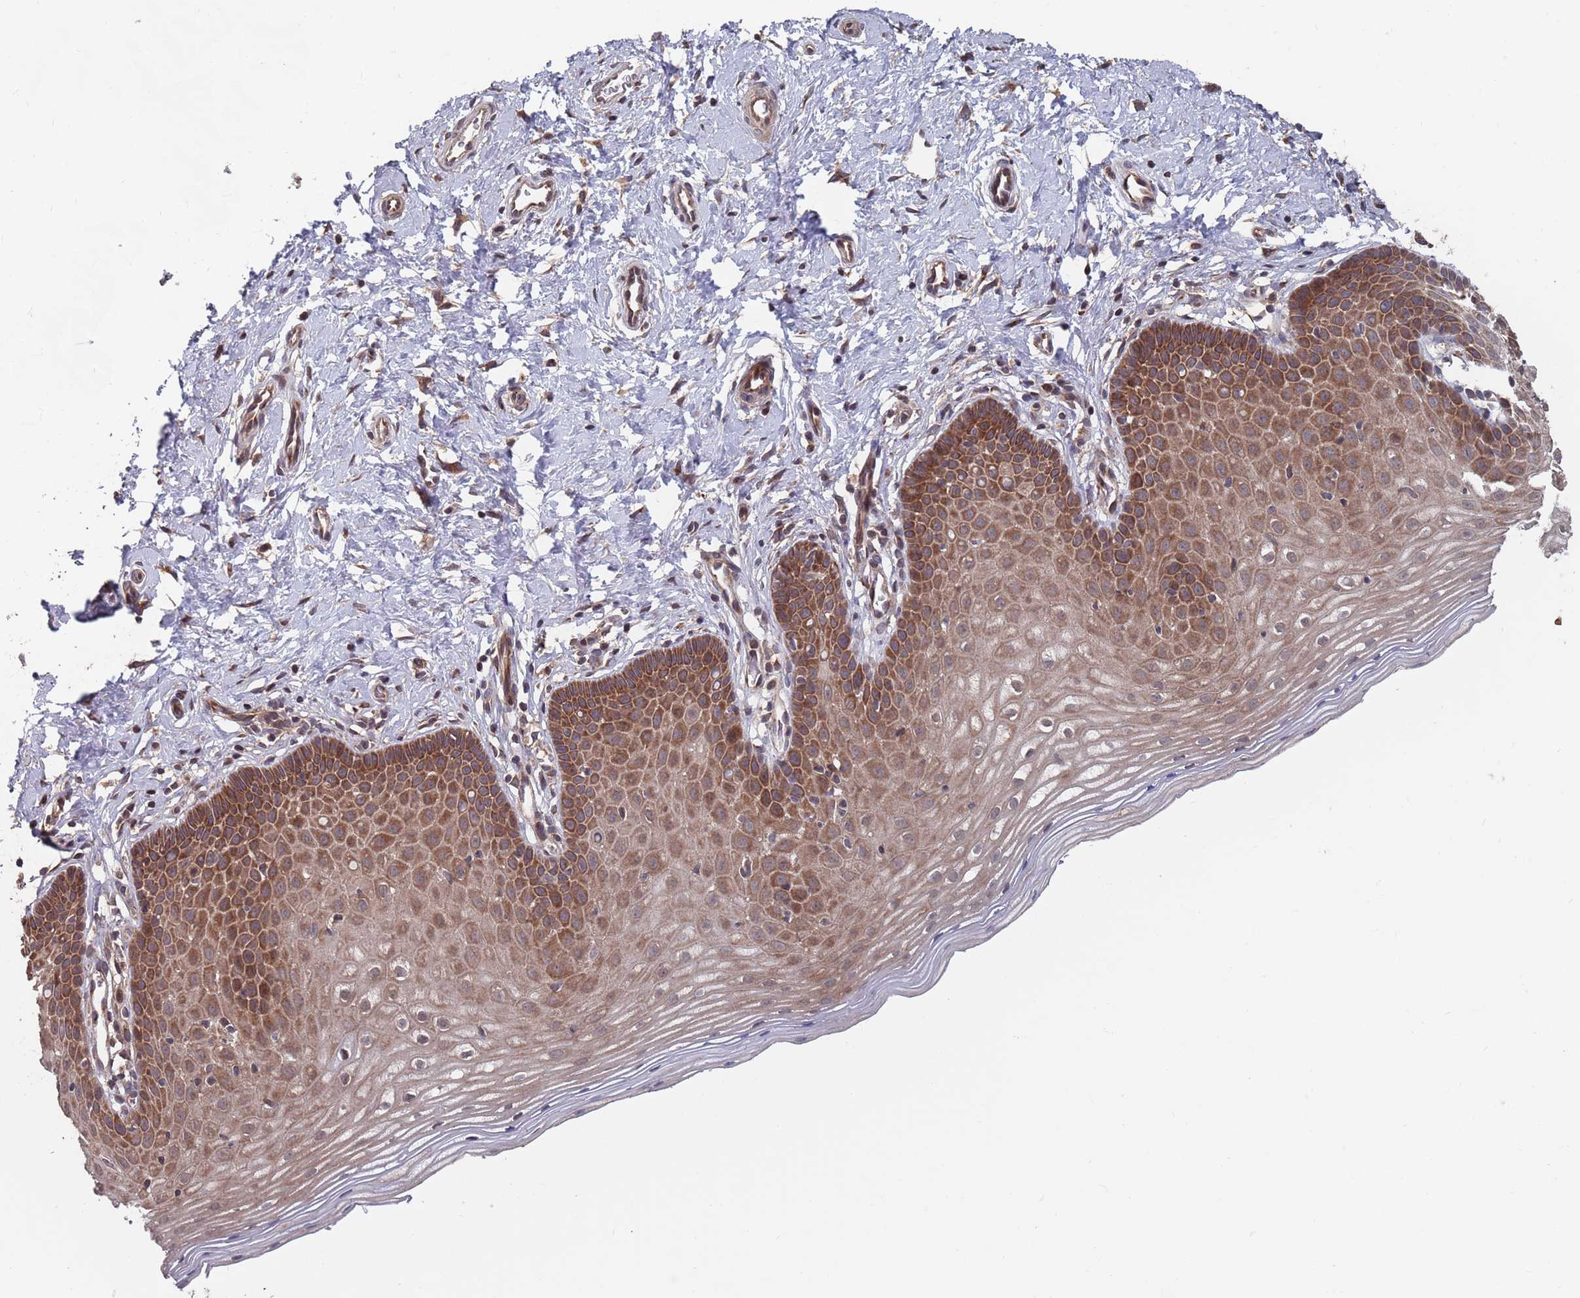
{"staining": {"intensity": "moderate", "quantity": ">75%", "location": "cytoplasmic/membranous"}, "tissue": "cervix", "cell_type": "Glandular cells", "image_type": "normal", "snomed": [{"axis": "morphology", "description": "Normal tissue, NOS"}, {"axis": "topography", "description": "Cervix"}], "caption": "DAB (3,3'-diaminobenzidine) immunohistochemical staining of unremarkable human cervix exhibits moderate cytoplasmic/membranous protein positivity in about >75% of glandular cells.", "gene": "UNC45A", "patient": {"sex": "female", "age": 36}}